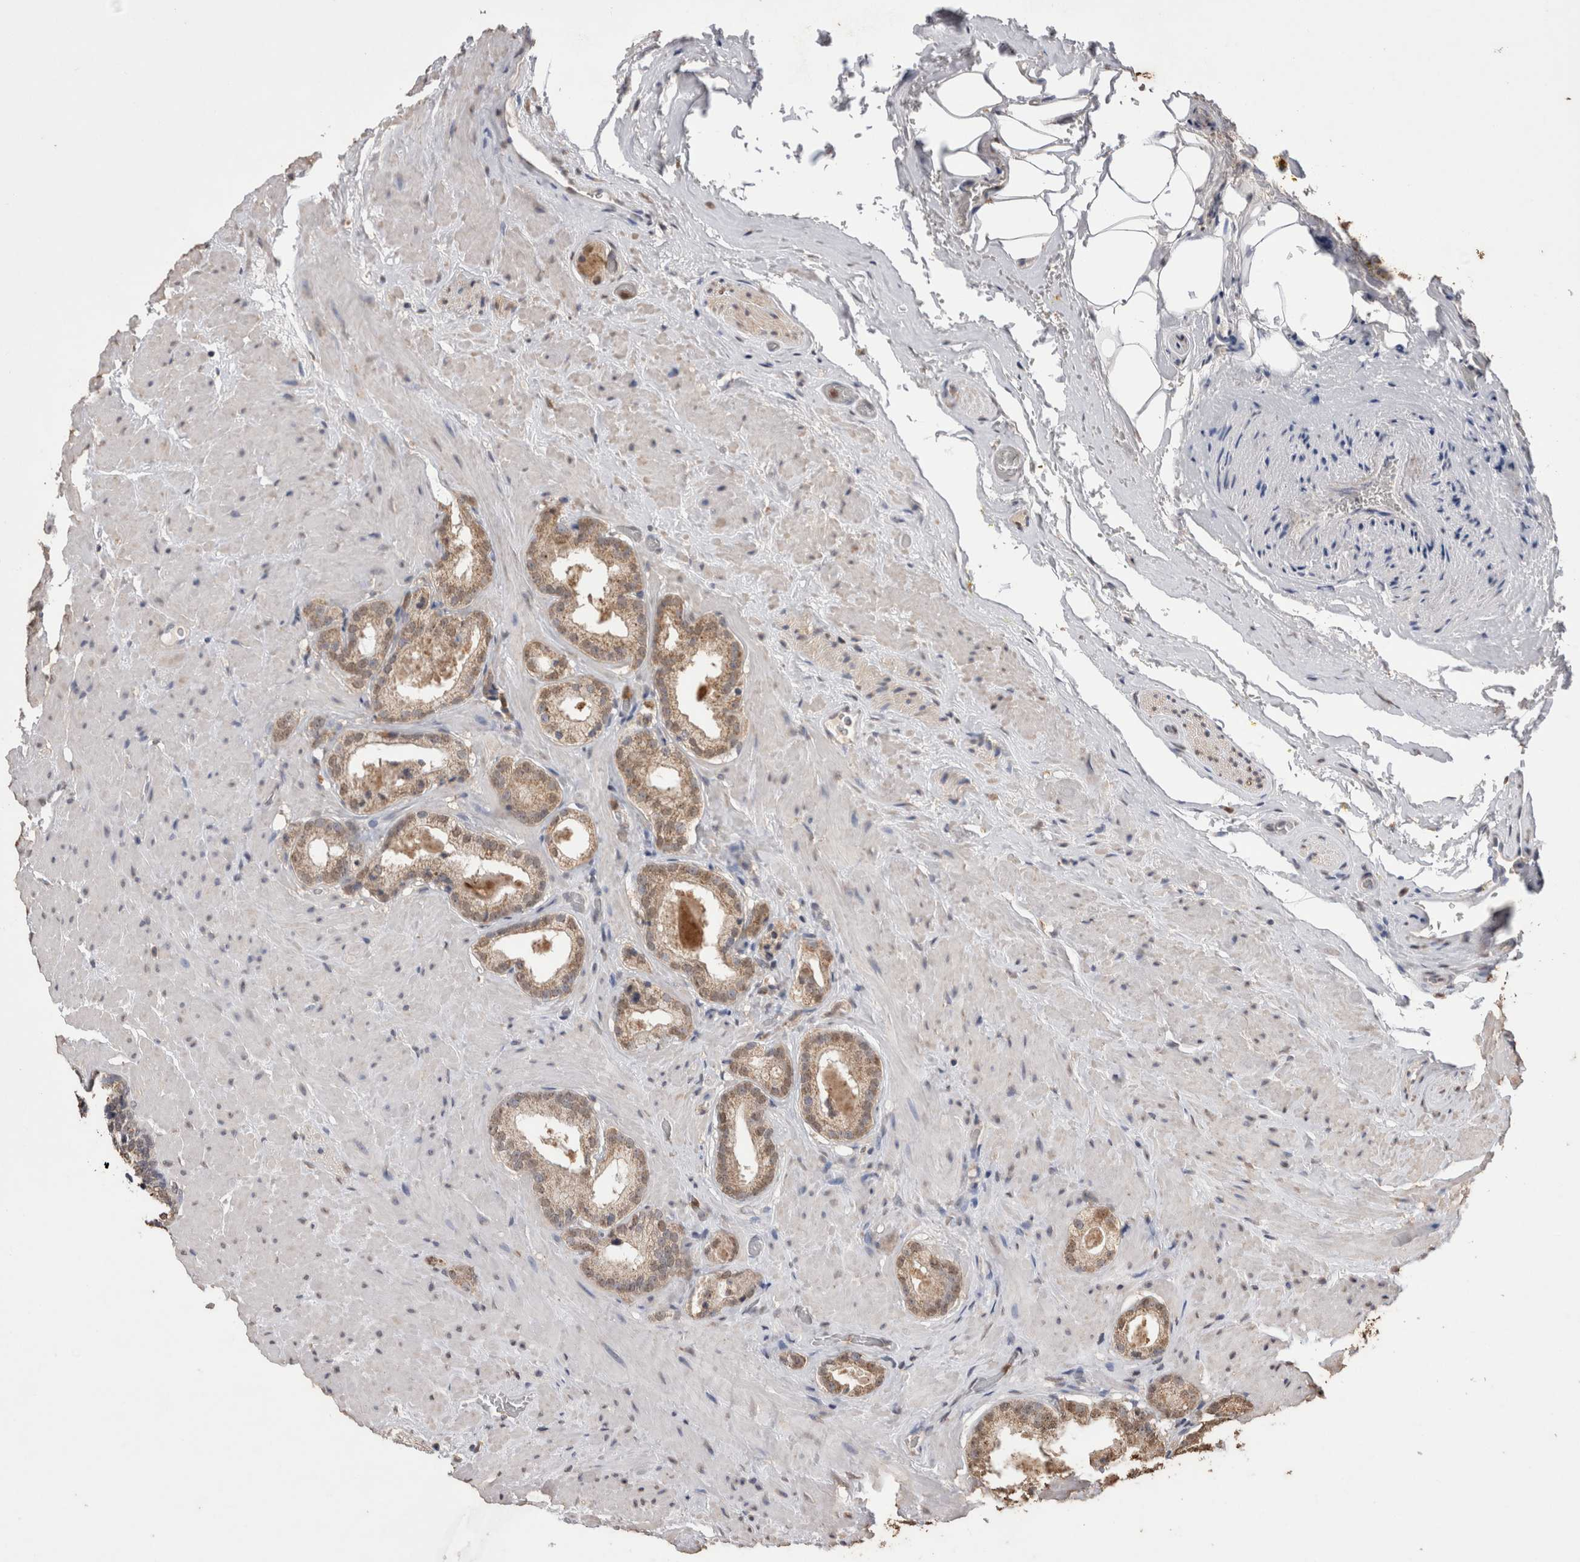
{"staining": {"intensity": "weak", "quantity": ">75%", "location": "cytoplasmic/membranous,nuclear"}, "tissue": "prostate cancer", "cell_type": "Tumor cells", "image_type": "cancer", "snomed": [{"axis": "morphology", "description": "Adenocarcinoma, High grade"}, {"axis": "topography", "description": "Prostate"}], "caption": "Immunohistochemical staining of human prostate adenocarcinoma (high-grade) demonstrates weak cytoplasmic/membranous and nuclear protein expression in about >75% of tumor cells.", "gene": "GRK5", "patient": {"sex": "male", "age": 64}}